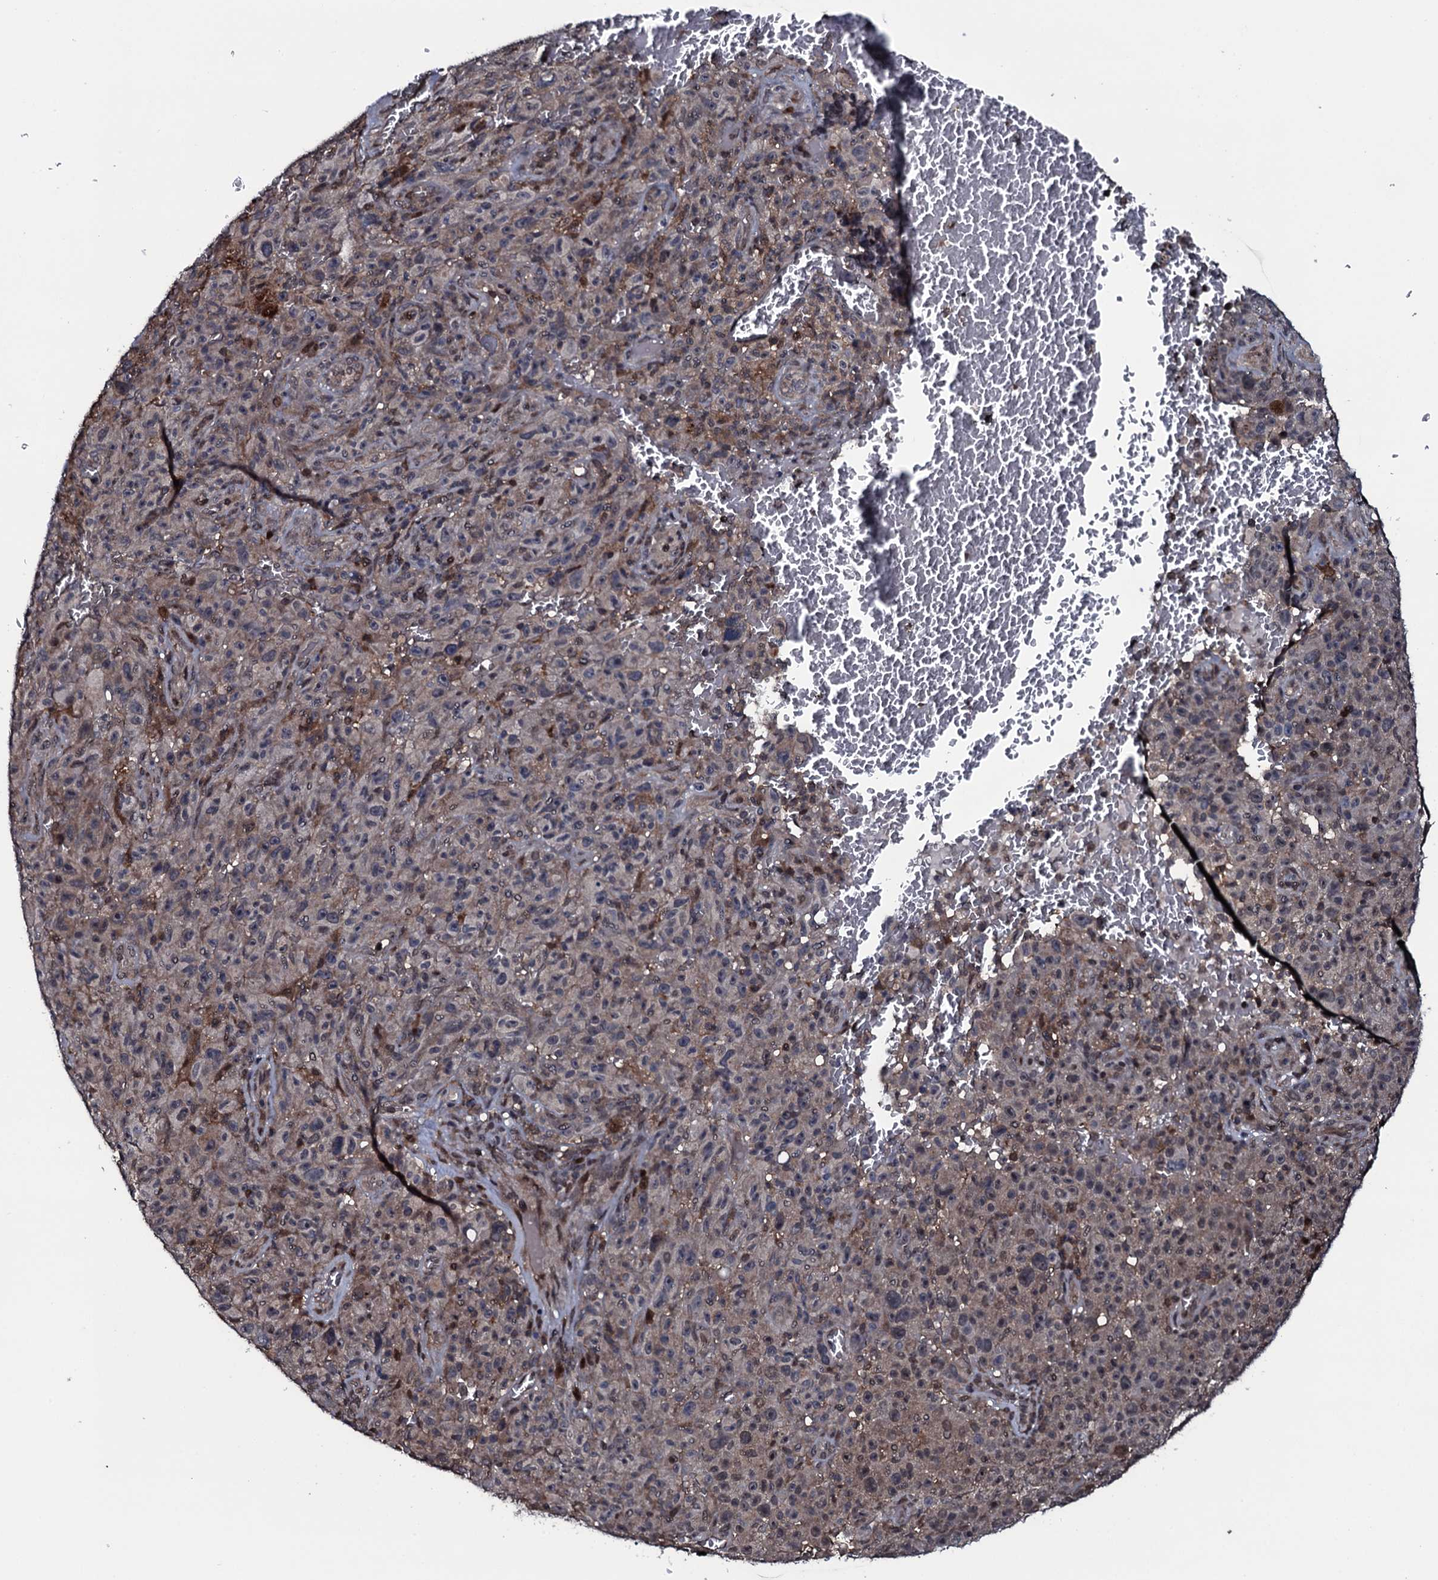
{"staining": {"intensity": "negative", "quantity": "none", "location": "none"}, "tissue": "melanoma", "cell_type": "Tumor cells", "image_type": "cancer", "snomed": [{"axis": "morphology", "description": "Malignant melanoma, NOS"}, {"axis": "topography", "description": "Skin"}], "caption": "The image reveals no staining of tumor cells in melanoma.", "gene": "HDDC3", "patient": {"sex": "female", "age": 82}}